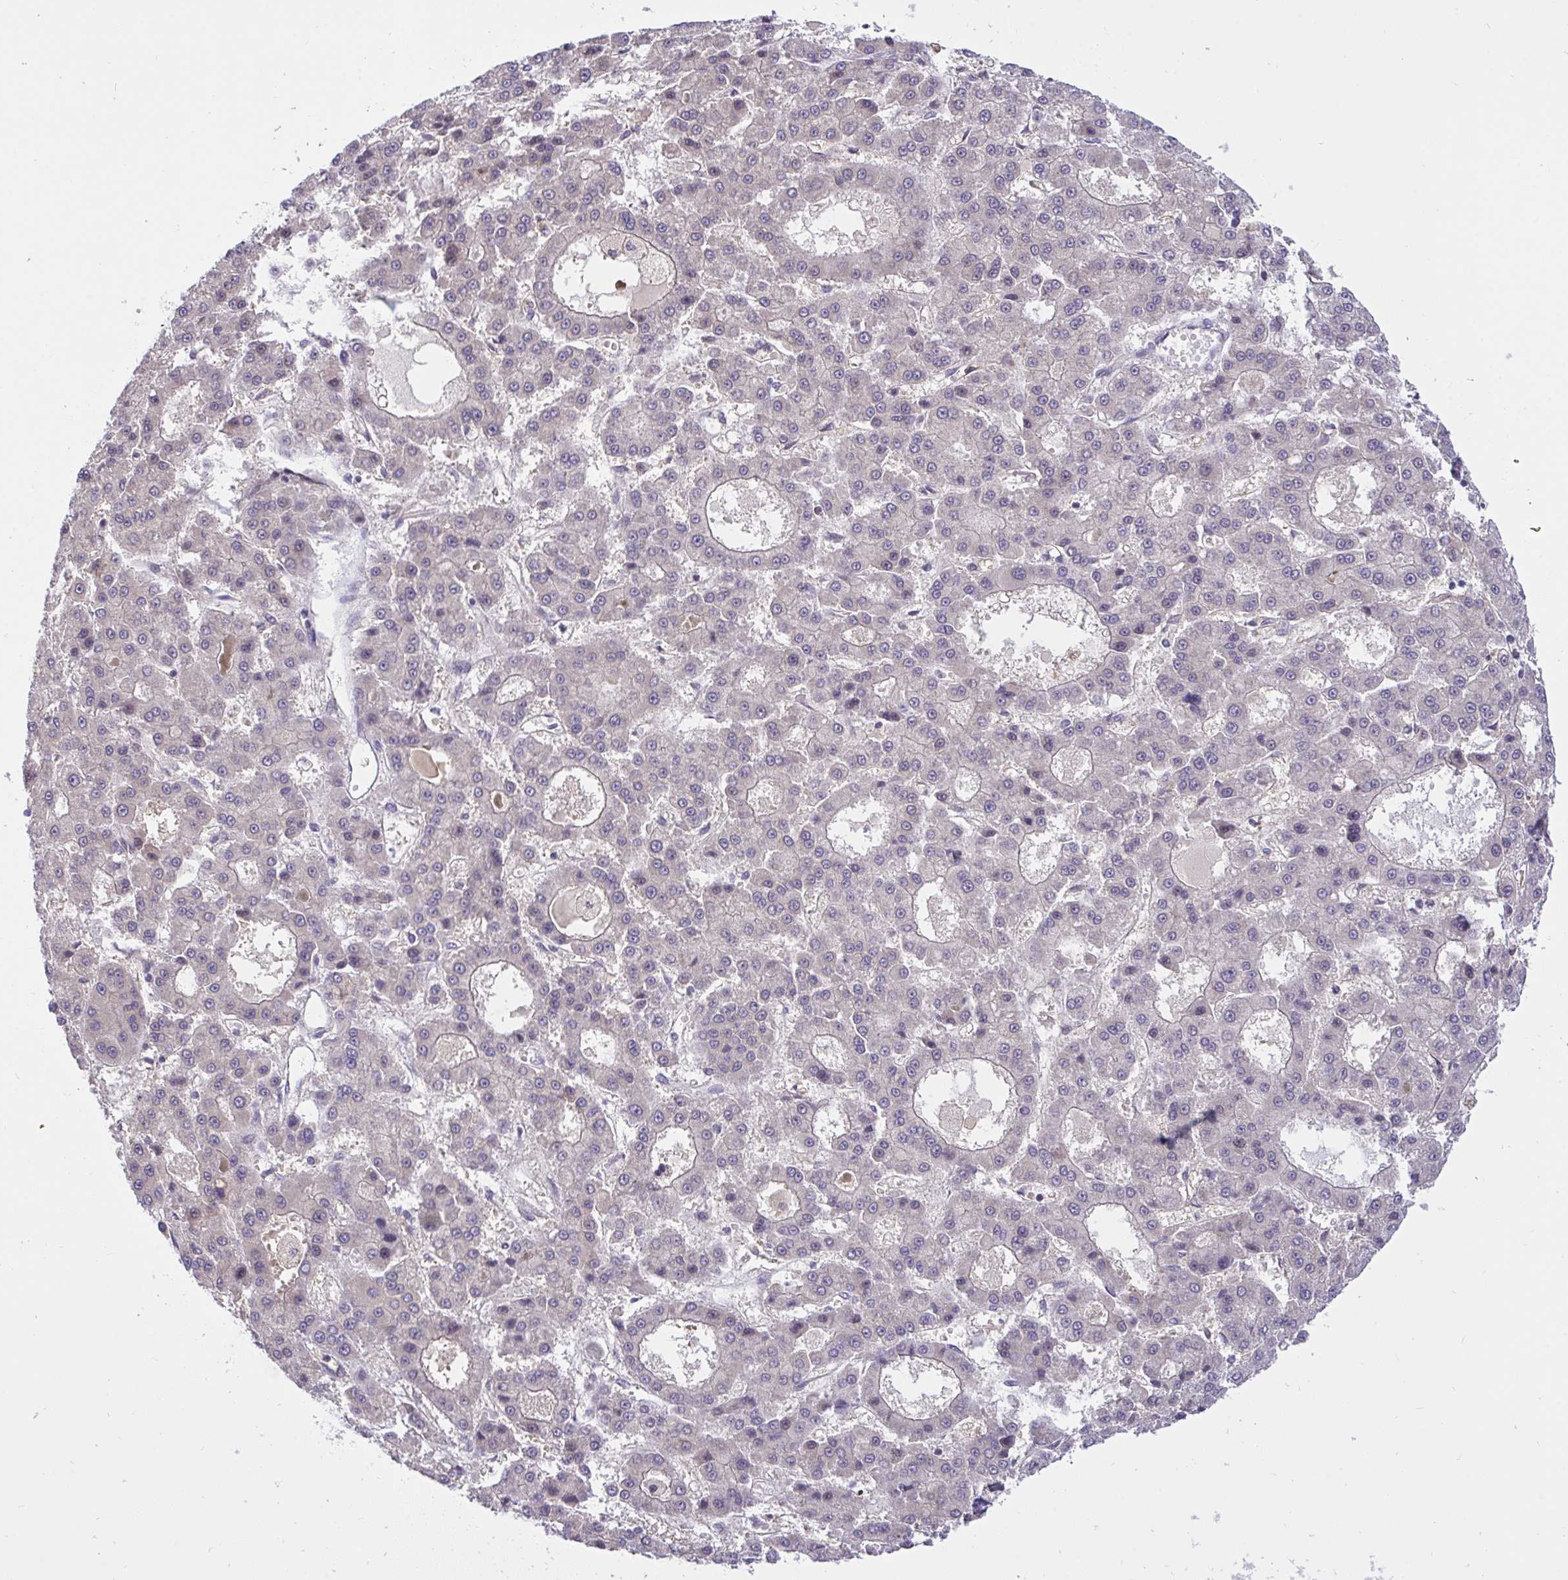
{"staining": {"intensity": "negative", "quantity": "none", "location": "none"}, "tissue": "liver cancer", "cell_type": "Tumor cells", "image_type": "cancer", "snomed": [{"axis": "morphology", "description": "Carcinoma, Hepatocellular, NOS"}, {"axis": "topography", "description": "Liver"}], "caption": "IHC histopathology image of neoplastic tissue: hepatocellular carcinoma (liver) stained with DAB (3,3'-diaminobenzidine) shows no significant protein expression in tumor cells. (Immunohistochemistry, brightfield microscopy, high magnification).", "gene": "C19orf54", "patient": {"sex": "male", "age": 70}}